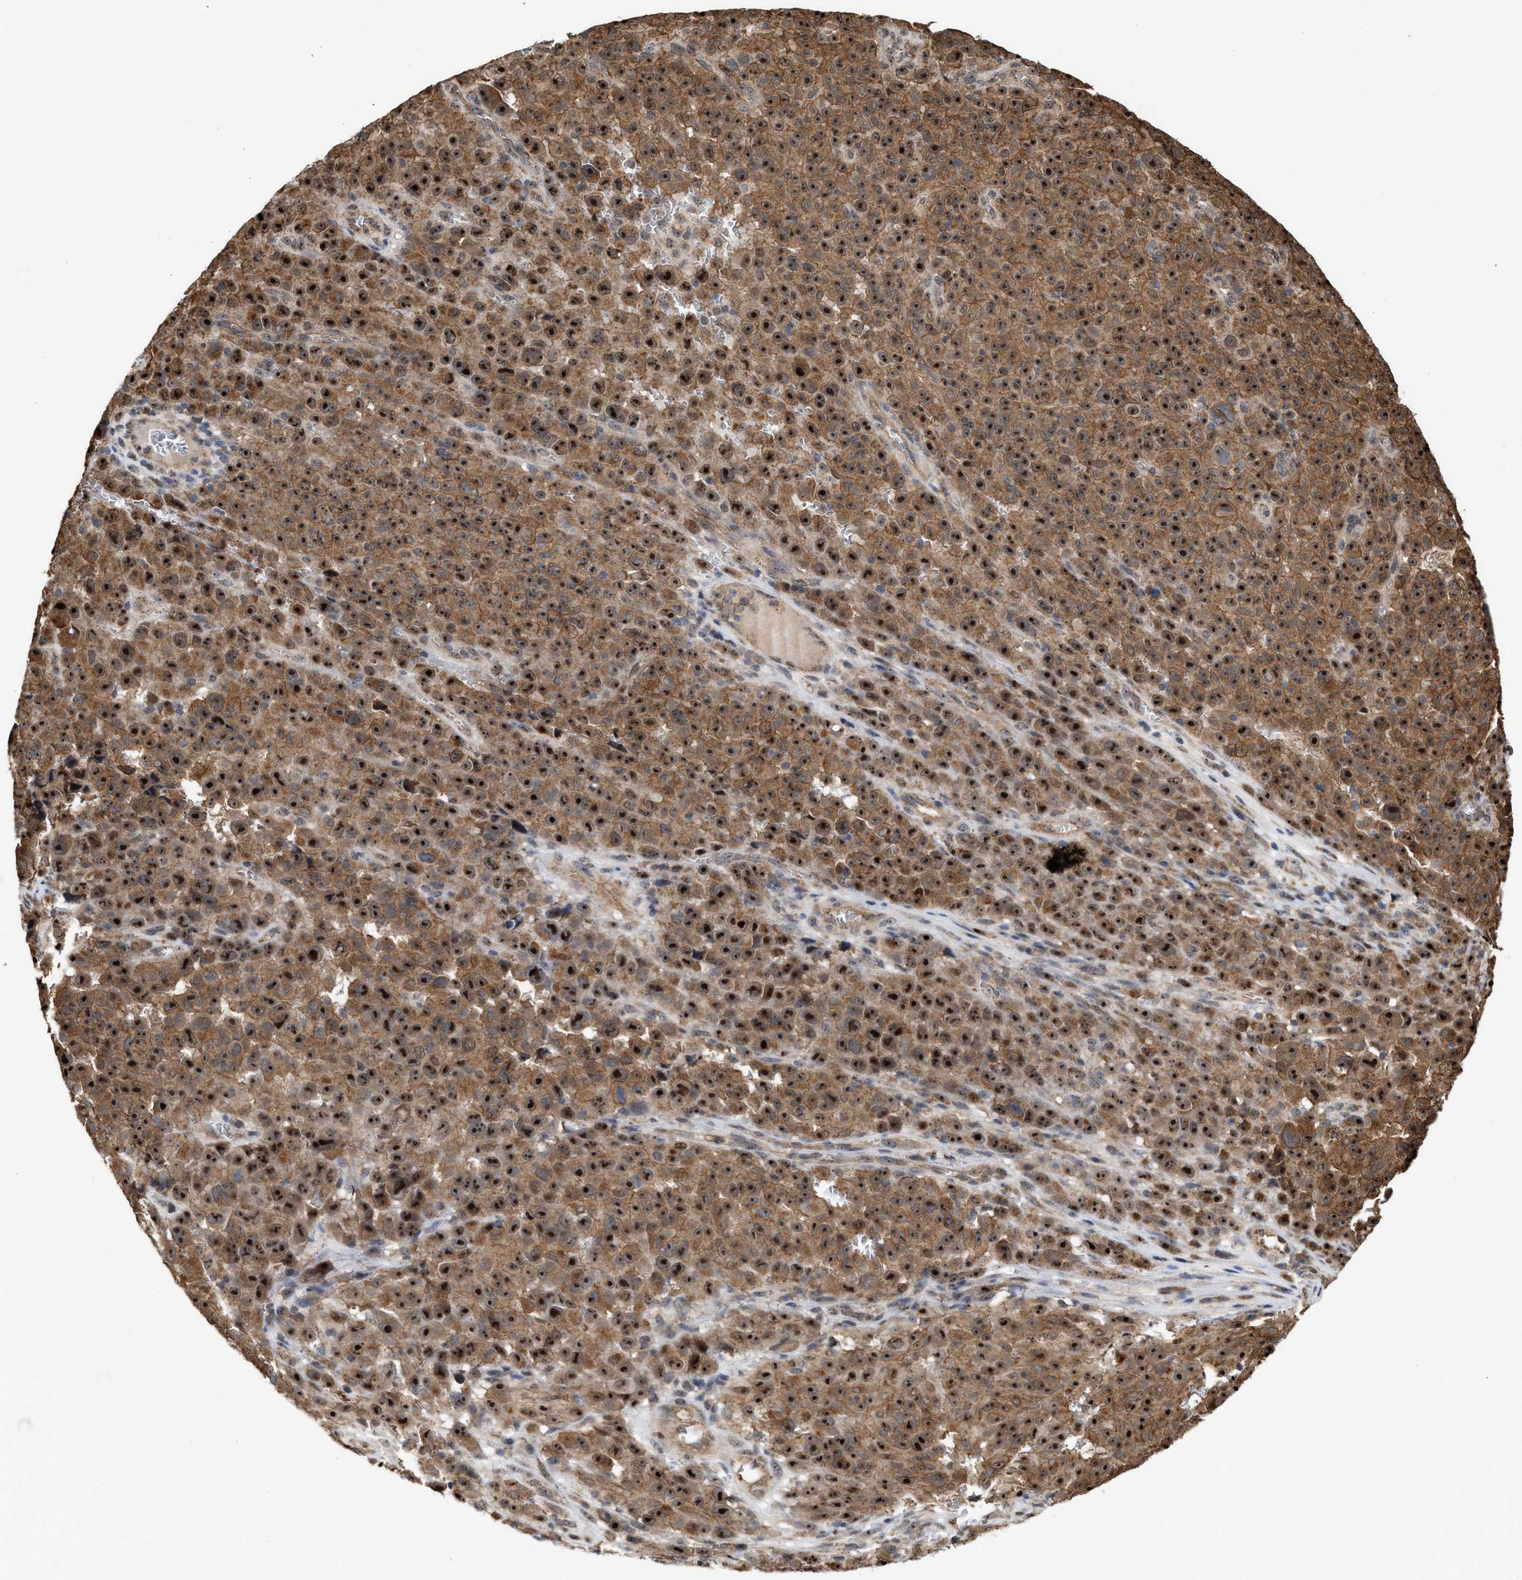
{"staining": {"intensity": "strong", "quantity": ">75%", "location": "cytoplasmic/membranous,nuclear"}, "tissue": "melanoma", "cell_type": "Tumor cells", "image_type": "cancer", "snomed": [{"axis": "morphology", "description": "Malignant melanoma, NOS"}, {"axis": "topography", "description": "Skin"}], "caption": "A brown stain highlights strong cytoplasmic/membranous and nuclear positivity of a protein in human melanoma tumor cells.", "gene": "EXOSC2", "patient": {"sex": "female", "age": 82}}